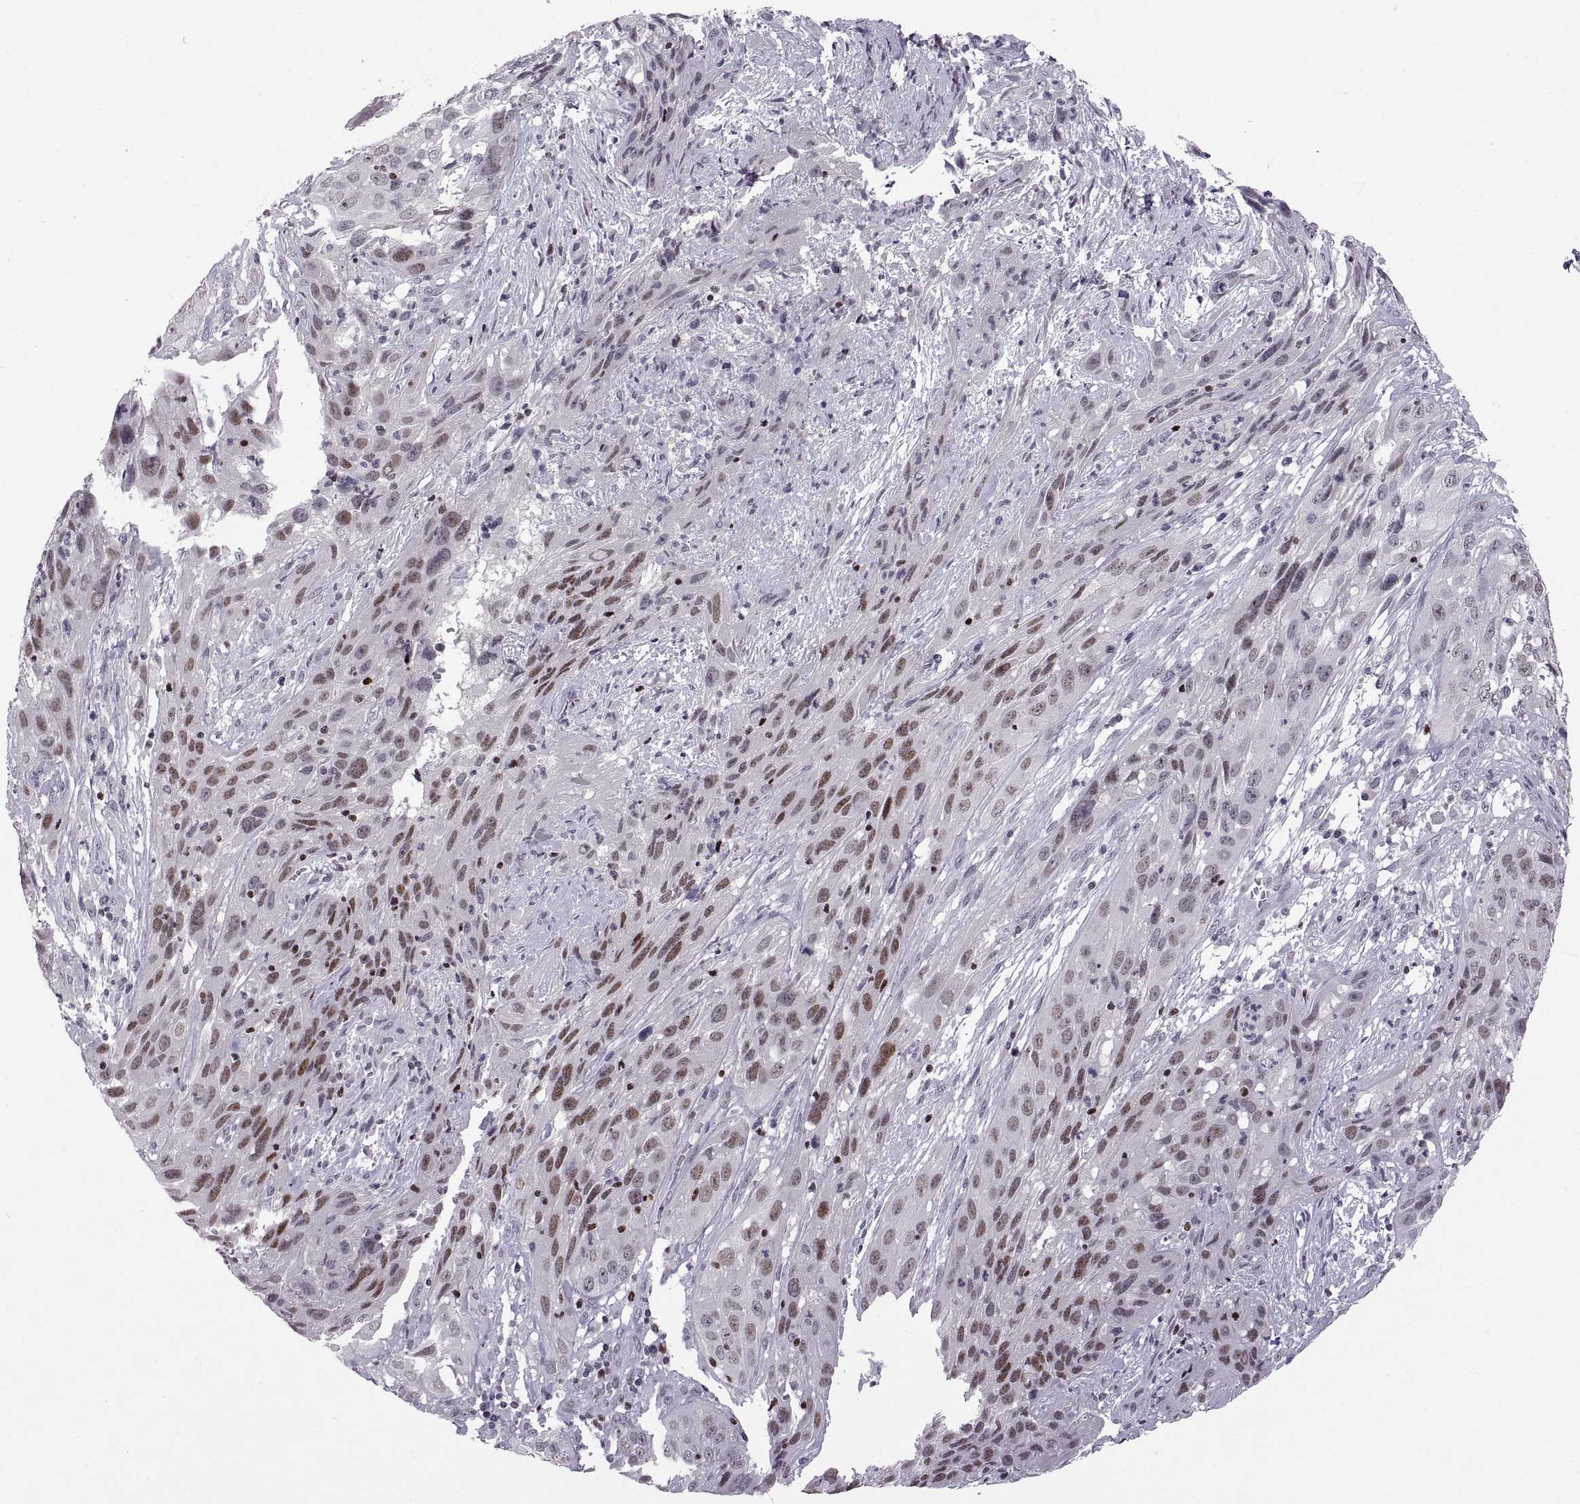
{"staining": {"intensity": "moderate", "quantity": "25%-75%", "location": "nuclear"}, "tissue": "cervical cancer", "cell_type": "Tumor cells", "image_type": "cancer", "snomed": [{"axis": "morphology", "description": "Squamous cell carcinoma, NOS"}, {"axis": "topography", "description": "Cervix"}], "caption": "IHC of human squamous cell carcinoma (cervical) demonstrates medium levels of moderate nuclear staining in about 25%-75% of tumor cells.", "gene": "NEK2", "patient": {"sex": "female", "age": 32}}